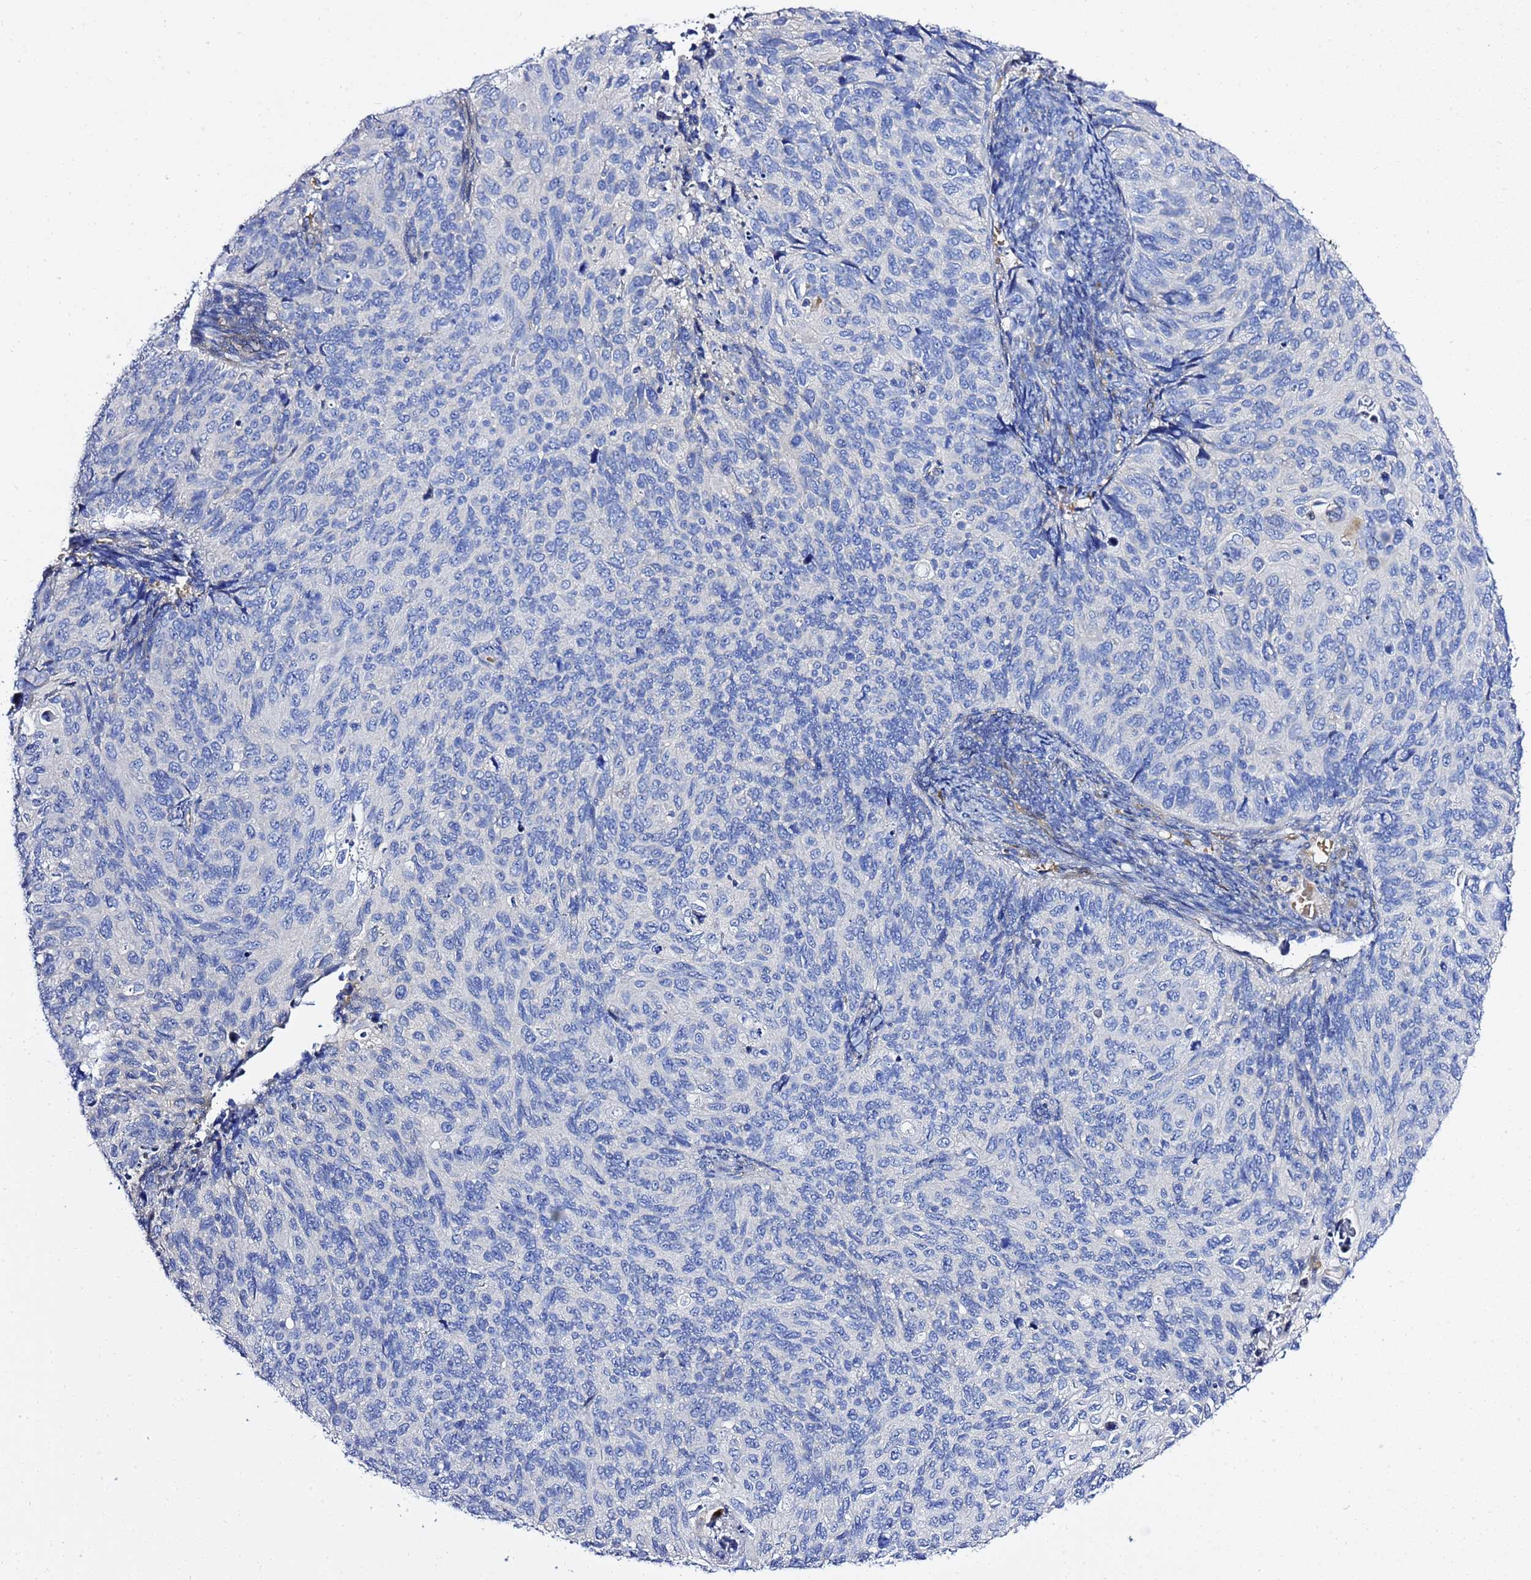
{"staining": {"intensity": "negative", "quantity": "none", "location": "none"}, "tissue": "cervical cancer", "cell_type": "Tumor cells", "image_type": "cancer", "snomed": [{"axis": "morphology", "description": "Squamous cell carcinoma, NOS"}, {"axis": "topography", "description": "Cervix"}], "caption": "Immunohistochemistry of human squamous cell carcinoma (cervical) shows no staining in tumor cells. (Stains: DAB (3,3'-diaminobenzidine) immunohistochemistry with hematoxylin counter stain, Microscopy: brightfield microscopy at high magnification).", "gene": "USP18", "patient": {"sex": "female", "age": 70}}